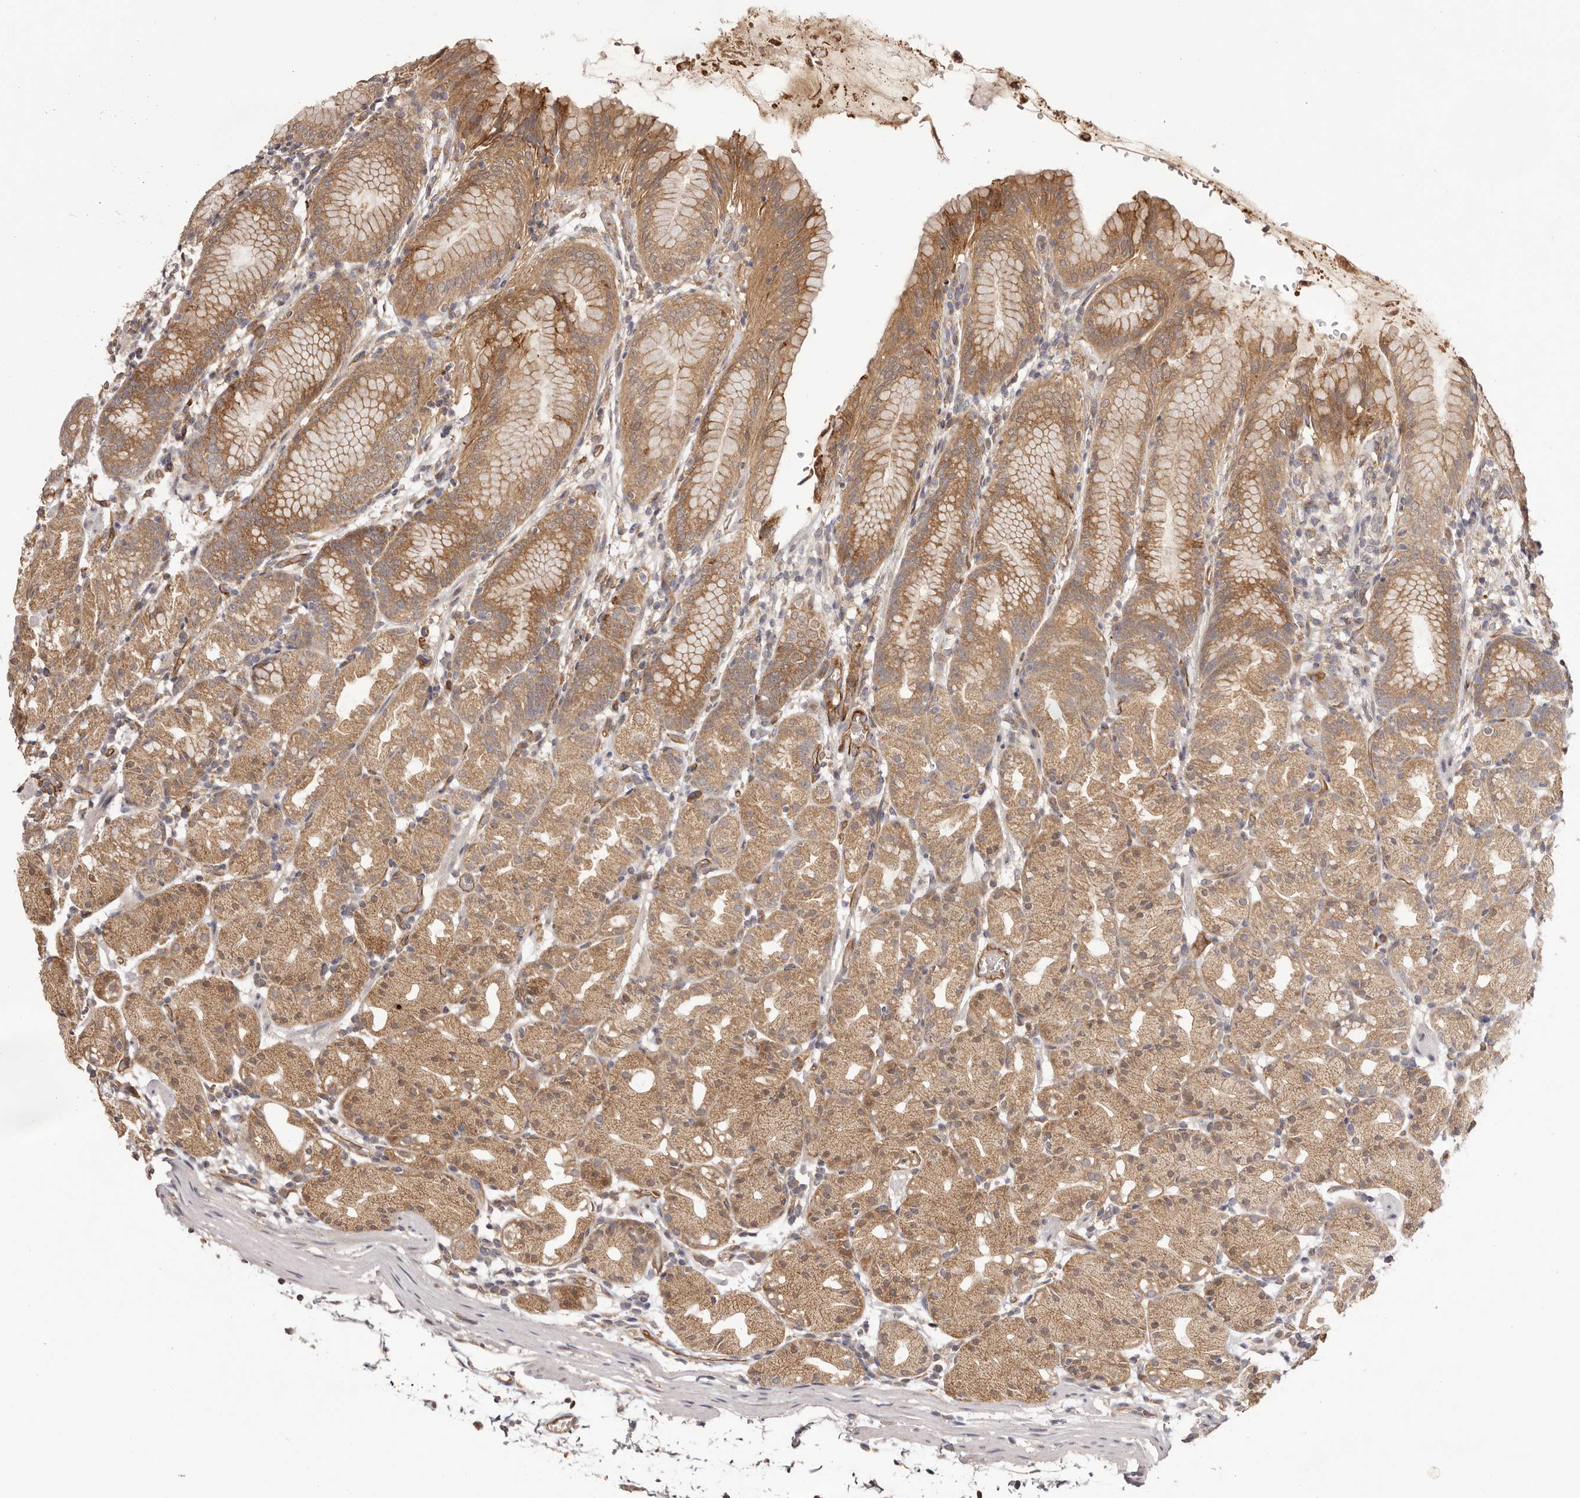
{"staining": {"intensity": "moderate", "quantity": ">75%", "location": "cytoplasmic/membranous"}, "tissue": "stomach", "cell_type": "Glandular cells", "image_type": "normal", "snomed": [{"axis": "morphology", "description": "Normal tissue, NOS"}, {"axis": "topography", "description": "Stomach, upper"}], "caption": "This is an image of immunohistochemistry (IHC) staining of unremarkable stomach, which shows moderate expression in the cytoplasmic/membranous of glandular cells.", "gene": "UBR2", "patient": {"sex": "male", "age": 48}}